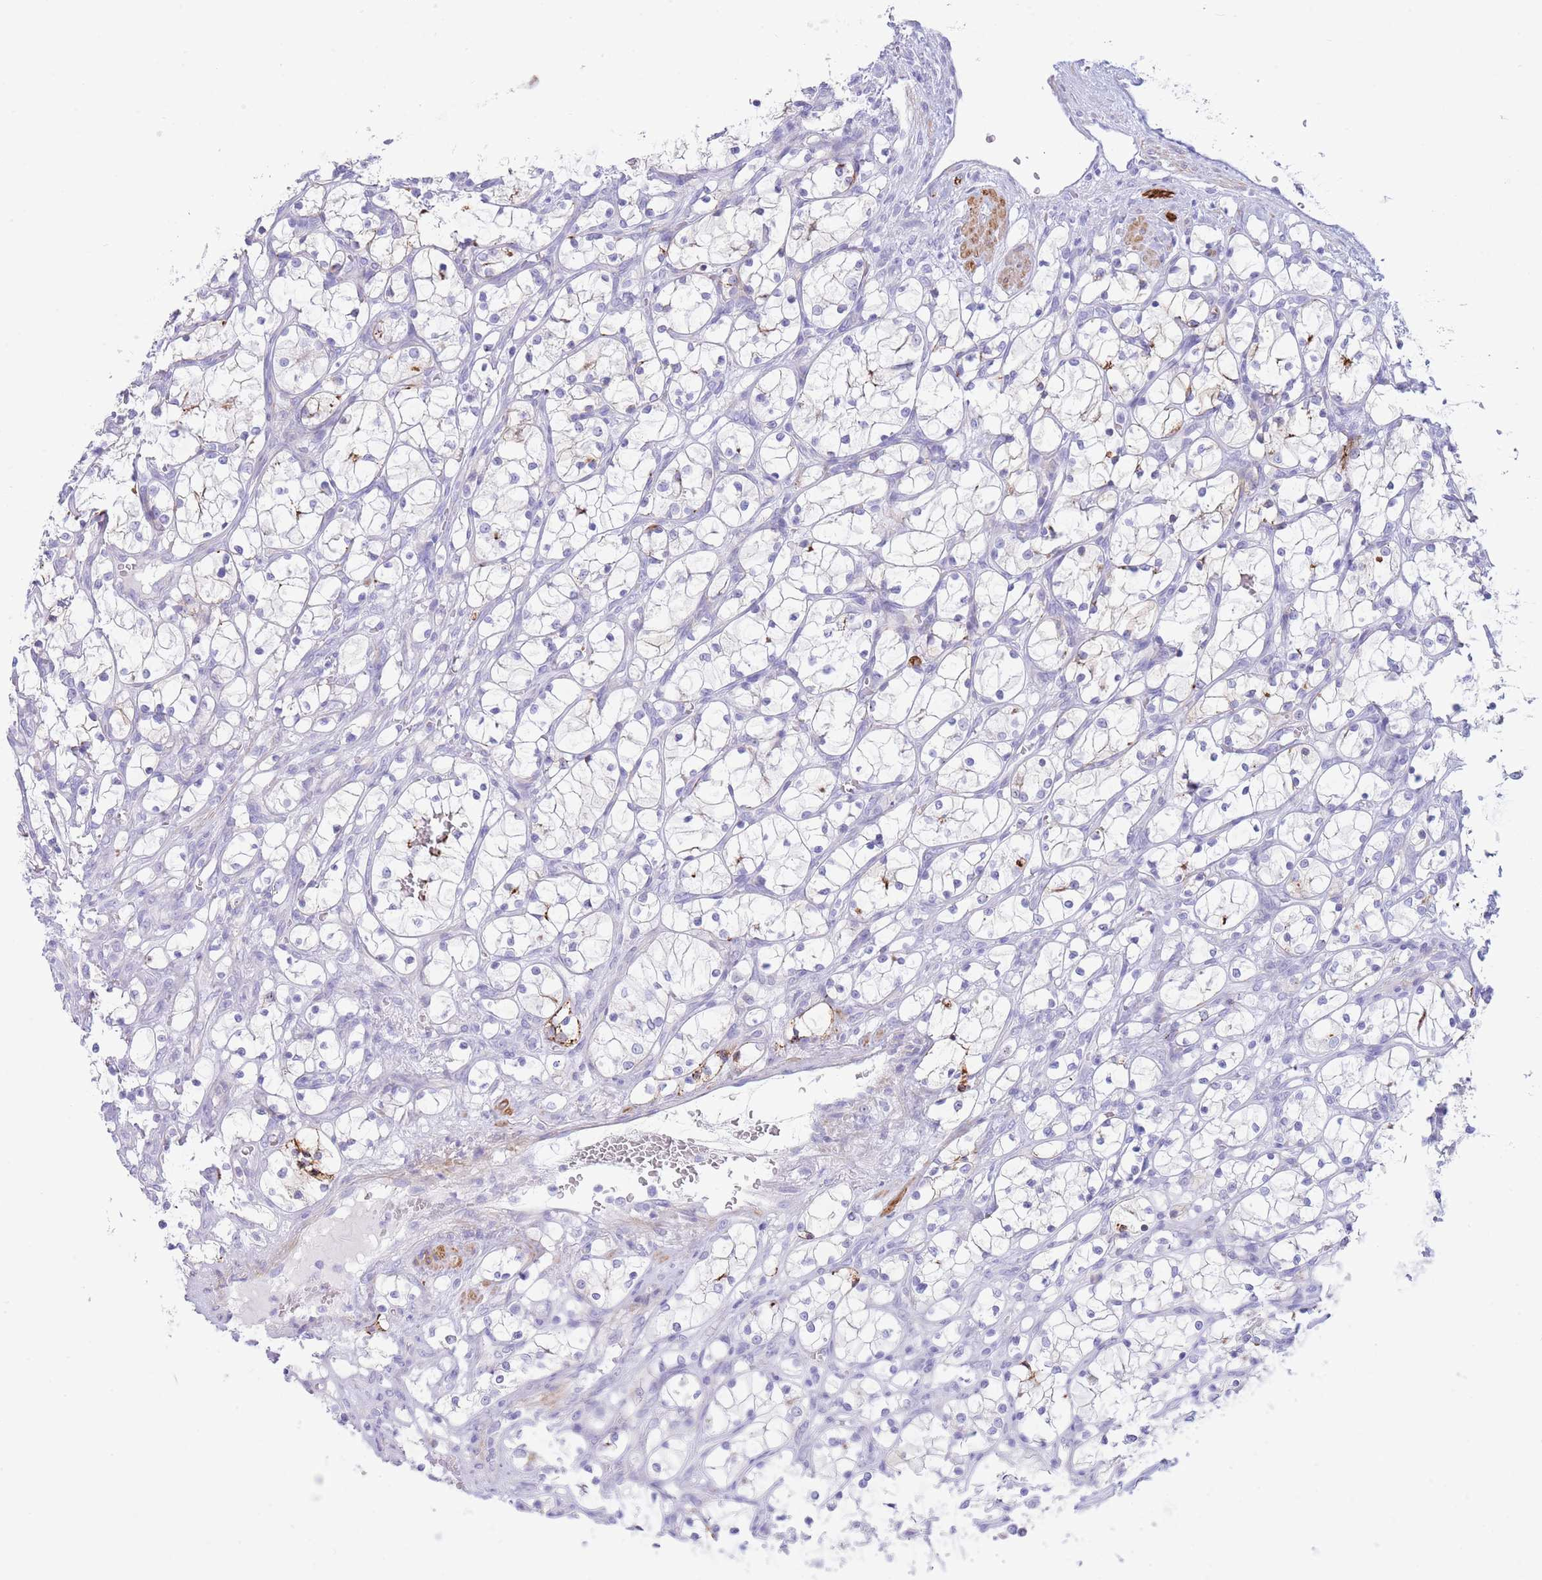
{"staining": {"intensity": "negative", "quantity": "none", "location": "none"}, "tissue": "renal cancer", "cell_type": "Tumor cells", "image_type": "cancer", "snomed": [{"axis": "morphology", "description": "Adenocarcinoma, NOS"}, {"axis": "topography", "description": "Kidney"}], "caption": "An immunohistochemistry (IHC) photomicrograph of renal cancer is shown. There is no staining in tumor cells of renal cancer.", "gene": "VWA8", "patient": {"sex": "female", "age": 69}}